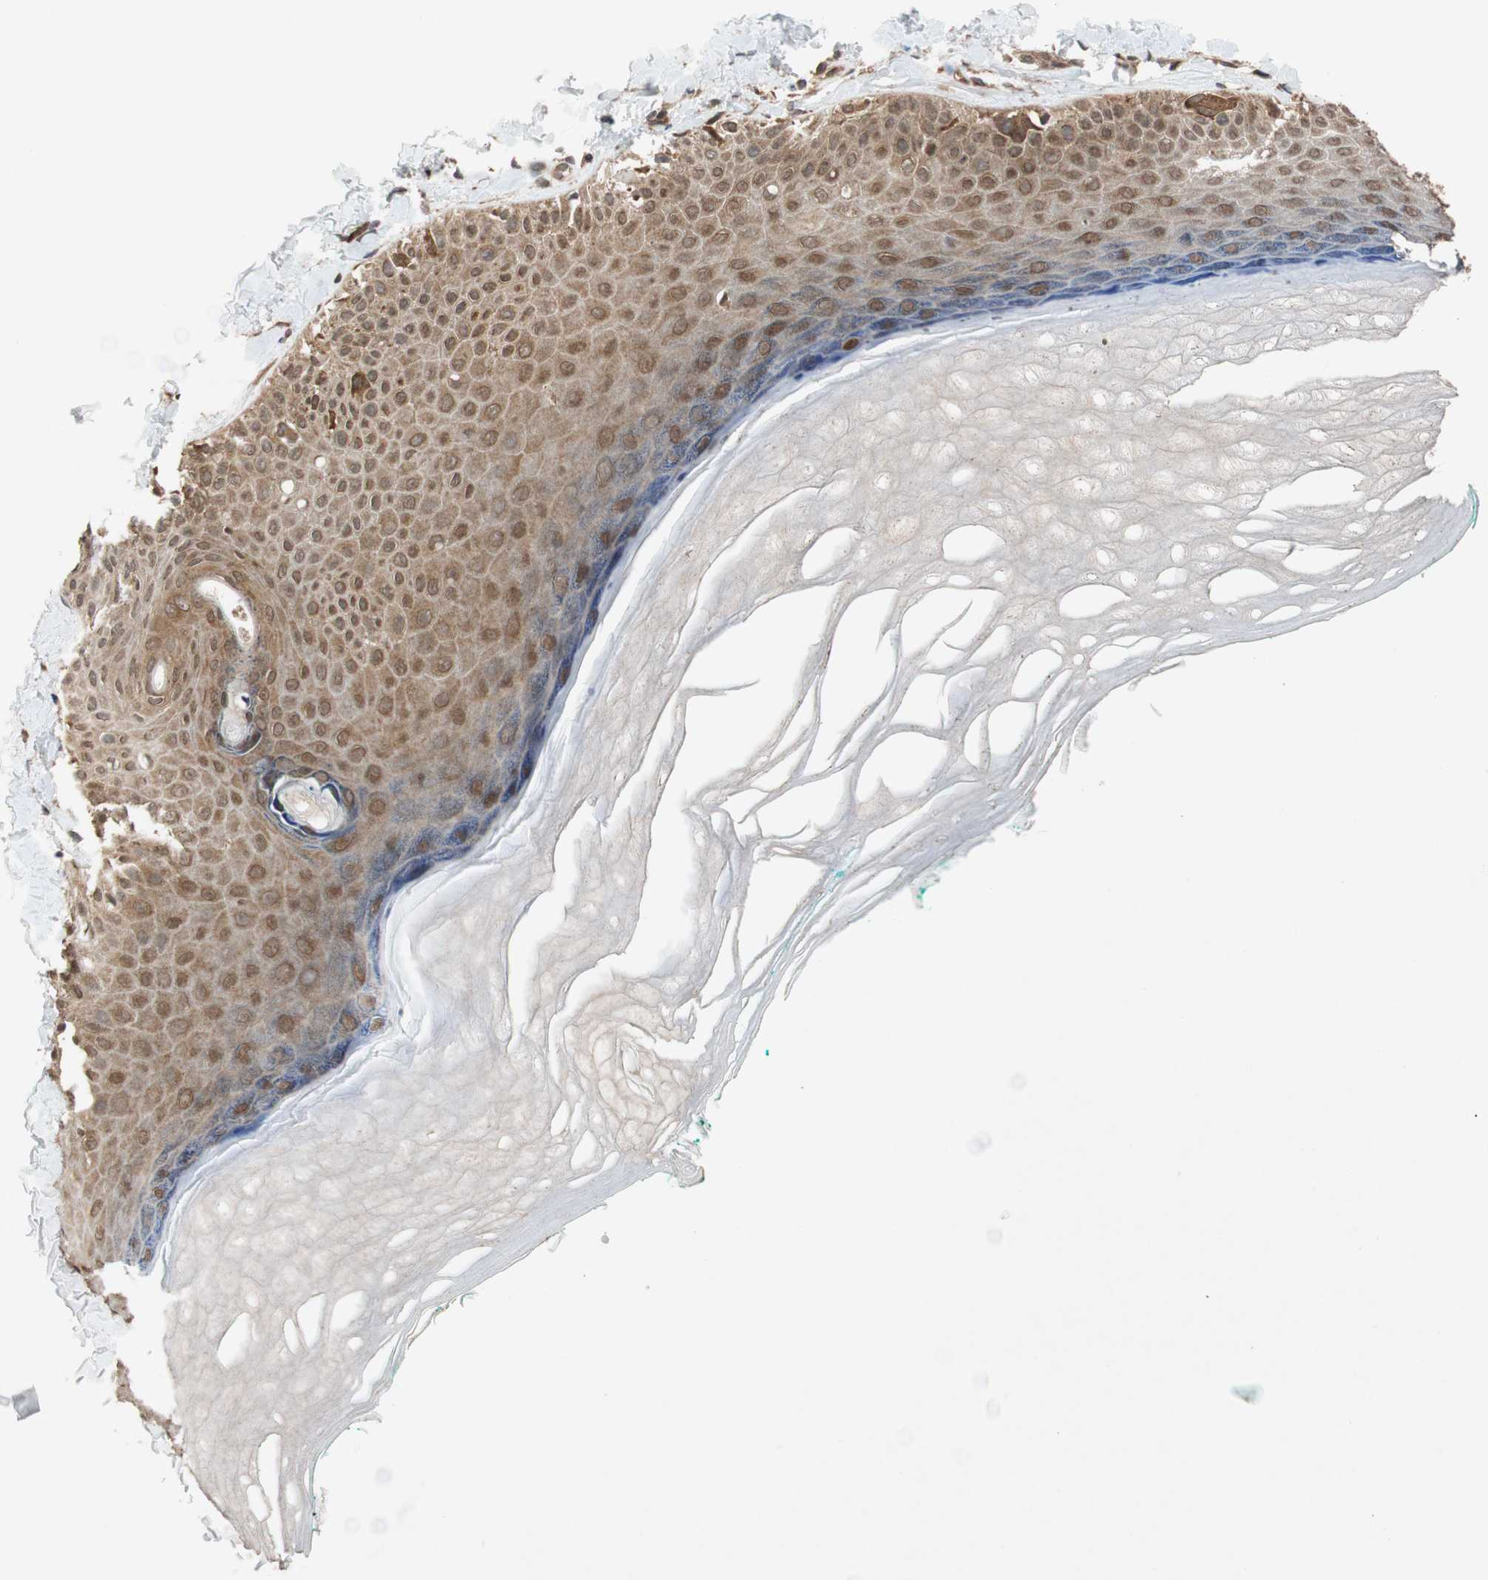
{"staining": {"intensity": "strong", "quantity": ">75%", "location": "cytoplasmic/membranous"}, "tissue": "skin", "cell_type": "Fibroblasts", "image_type": "normal", "snomed": [{"axis": "morphology", "description": "Normal tissue, NOS"}, {"axis": "topography", "description": "Skin"}], "caption": "Immunohistochemistry micrograph of unremarkable skin: human skin stained using immunohistochemistry shows high levels of strong protein expression localized specifically in the cytoplasmic/membranous of fibroblasts, appearing as a cytoplasmic/membranous brown color.", "gene": "AUP1", "patient": {"sex": "male", "age": 26}}